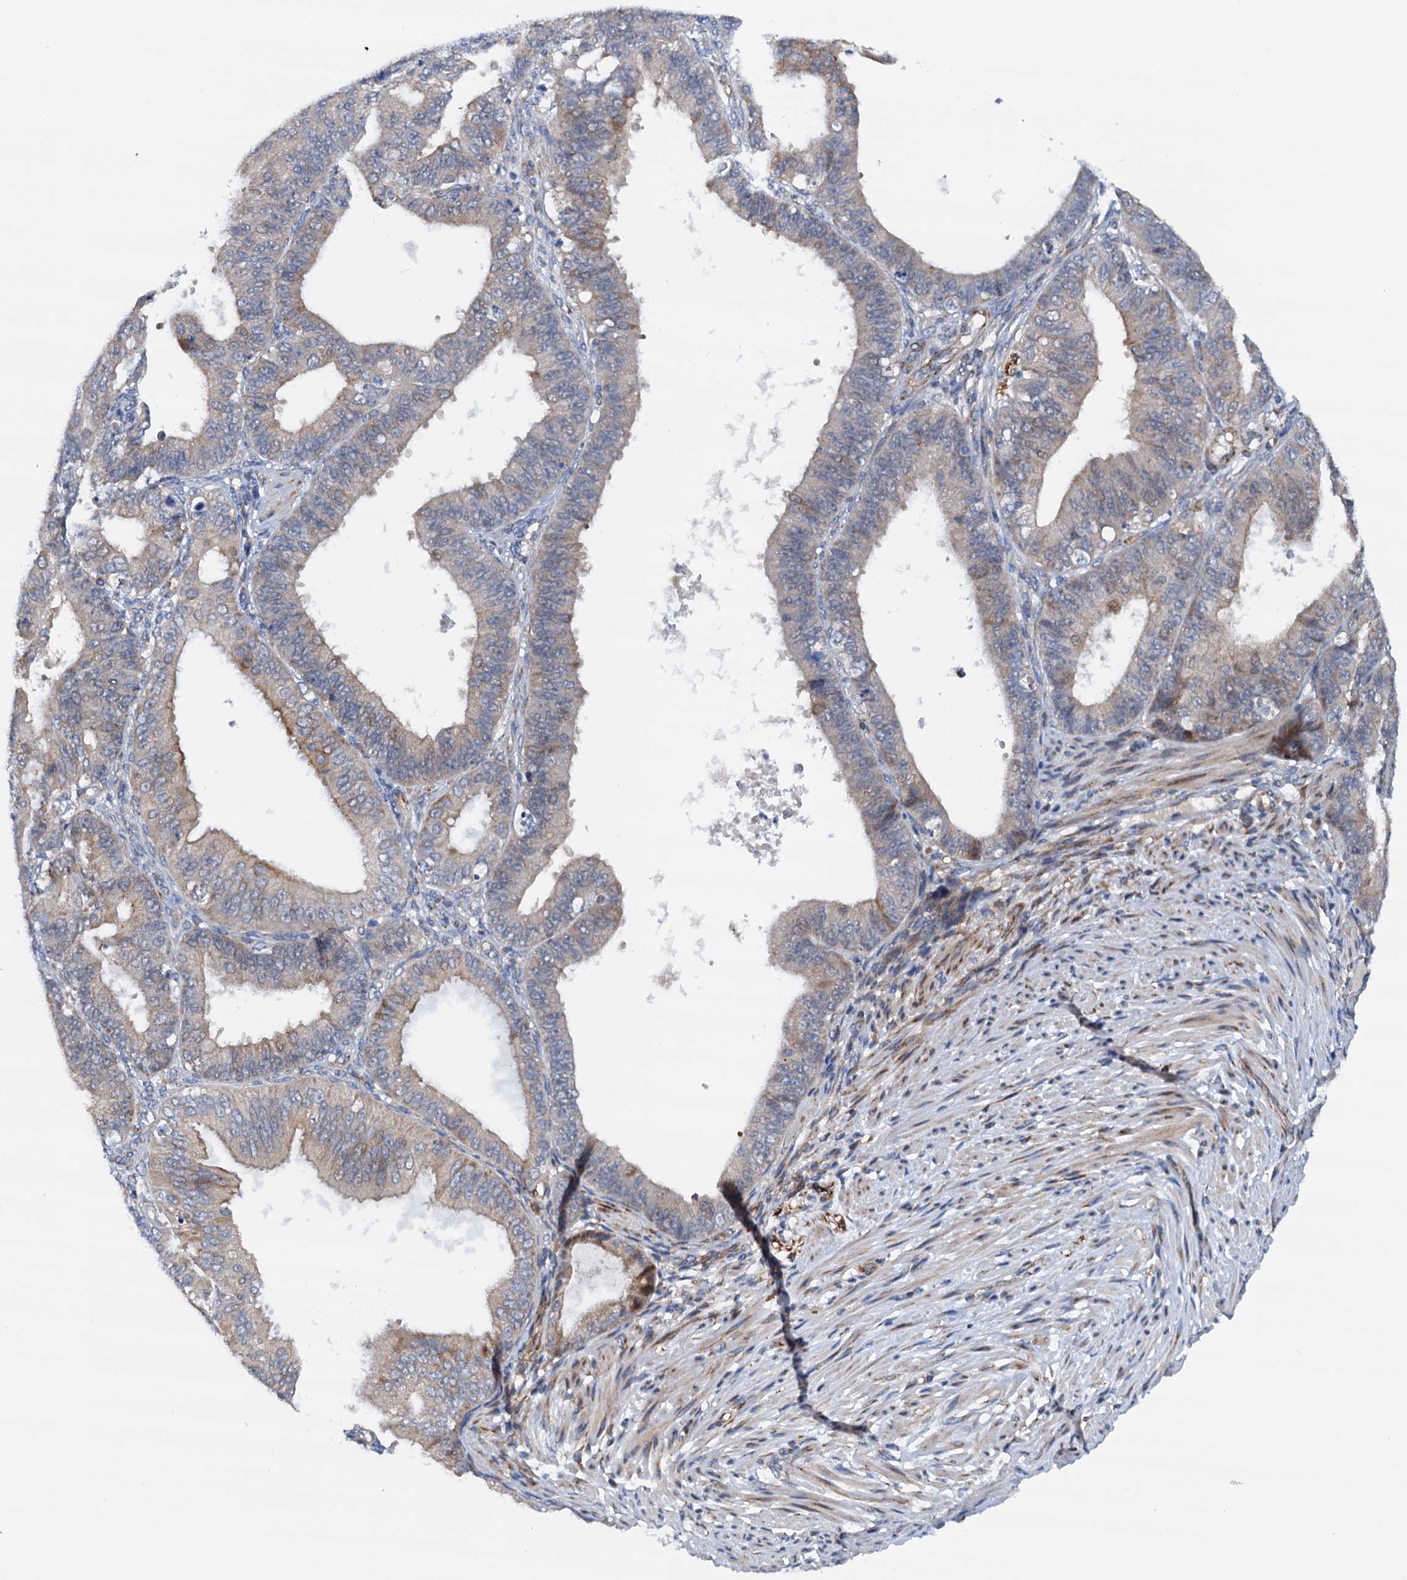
{"staining": {"intensity": "weak", "quantity": "<25%", "location": "cytoplasmic/membranous"}, "tissue": "ovarian cancer", "cell_type": "Tumor cells", "image_type": "cancer", "snomed": [{"axis": "morphology", "description": "Carcinoma, endometroid"}, {"axis": "topography", "description": "Appendix"}, {"axis": "topography", "description": "Ovary"}], "caption": "An IHC photomicrograph of ovarian cancer is shown. There is no staining in tumor cells of ovarian cancer.", "gene": "RASSF9", "patient": {"sex": "female", "age": 42}}